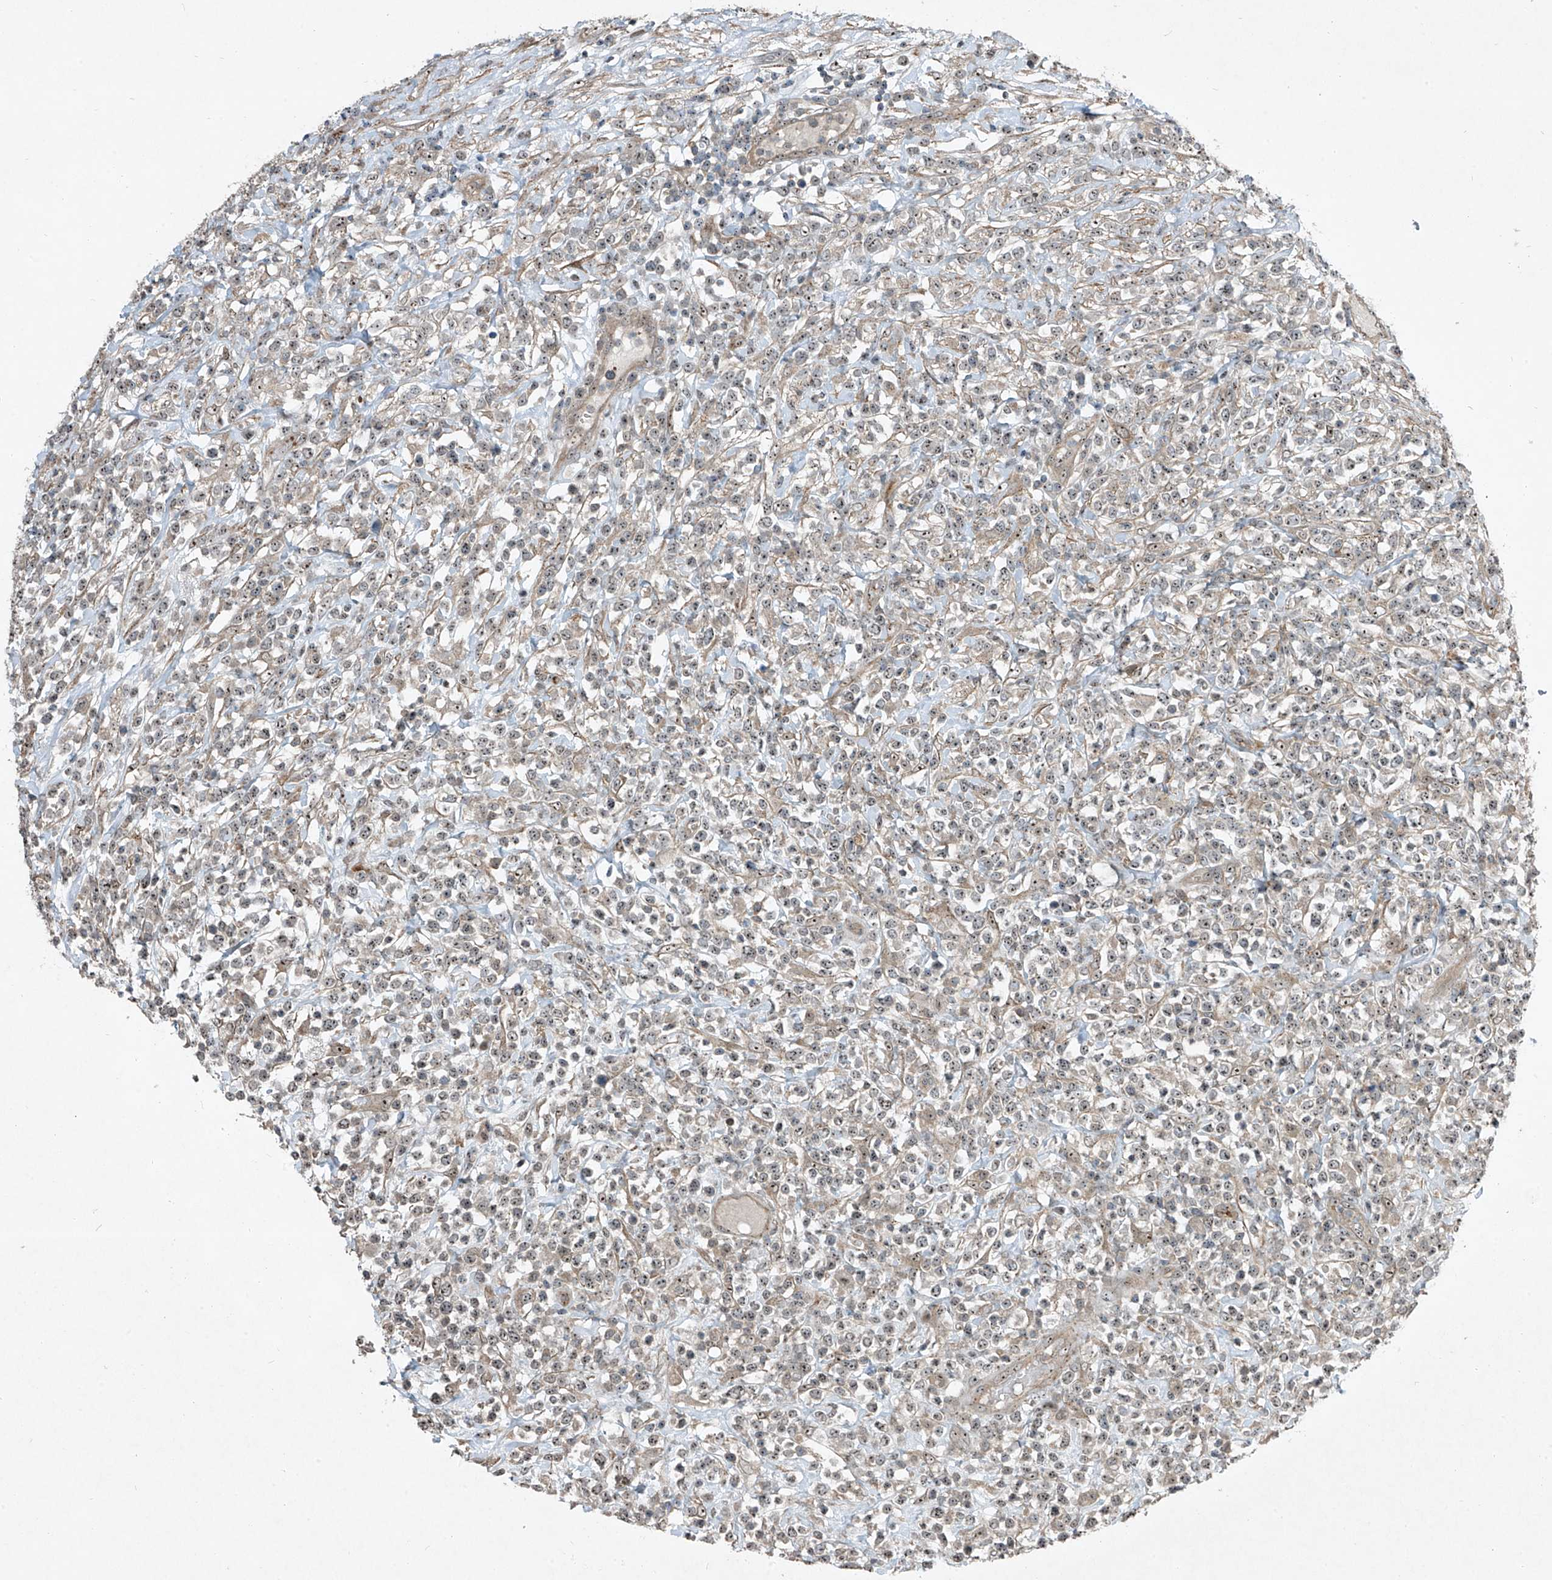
{"staining": {"intensity": "weak", "quantity": "25%-75%", "location": "nuclear"}, "tissue": "lymphoma", "cell_type": "Tumor cells", "image_type": "cancer", "snomed": [{"axis": "morphology", "description": "Malignant lymphoma, non-Hodgkin's type, High grade"}, {"axis": "topography", "description": "Colon"}], "caption": "There is low levels of weak nuclear positivity in tumor cells of lymphoma, as demonstrated by immunohistochemical staining (brown color).", "gene": "PPCS", "patient": {"sex": "female", "age": 53}}